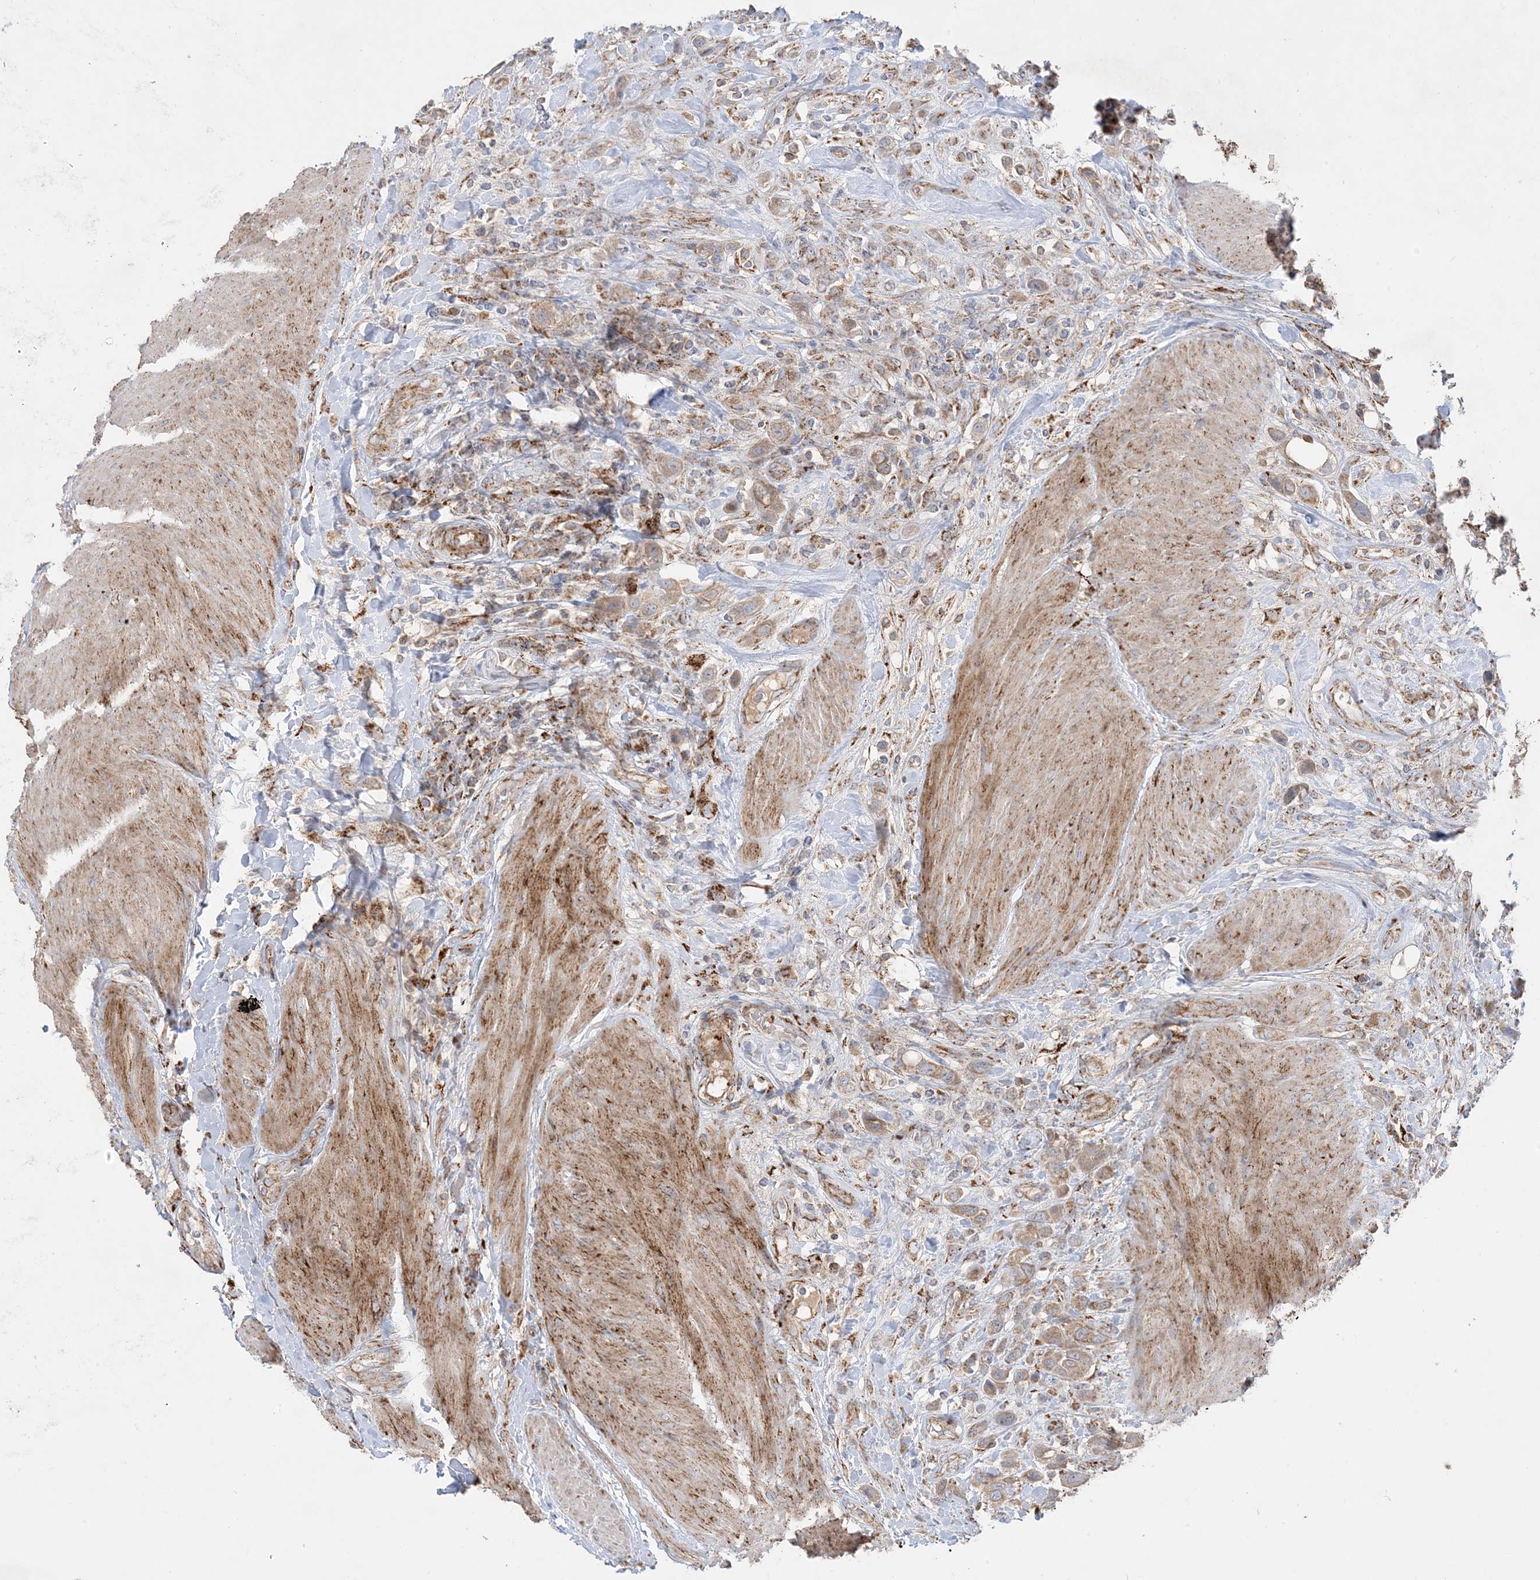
{"staining": {"intensity": "moderate", "quantity": ">75%", "location": "cytoplasmic/membranous"}, "tissue": "urothelial cancer", "cell_type": "Tumor cells", "image_type": "cancer", "snomed": [{"axis": "morphology", "description": "Urothelial carcinoma, High grade"}, {"axis": "topography", "description": "Urinary bladder"}], "caption": "Protein expression analysis of urothelial cancer exhibits moderate cytoplasmic/membranous positivity in about >75% of tumor cells.", "gene": "NDUFAF3", "patient": {"sex": "male", "age": 50}}